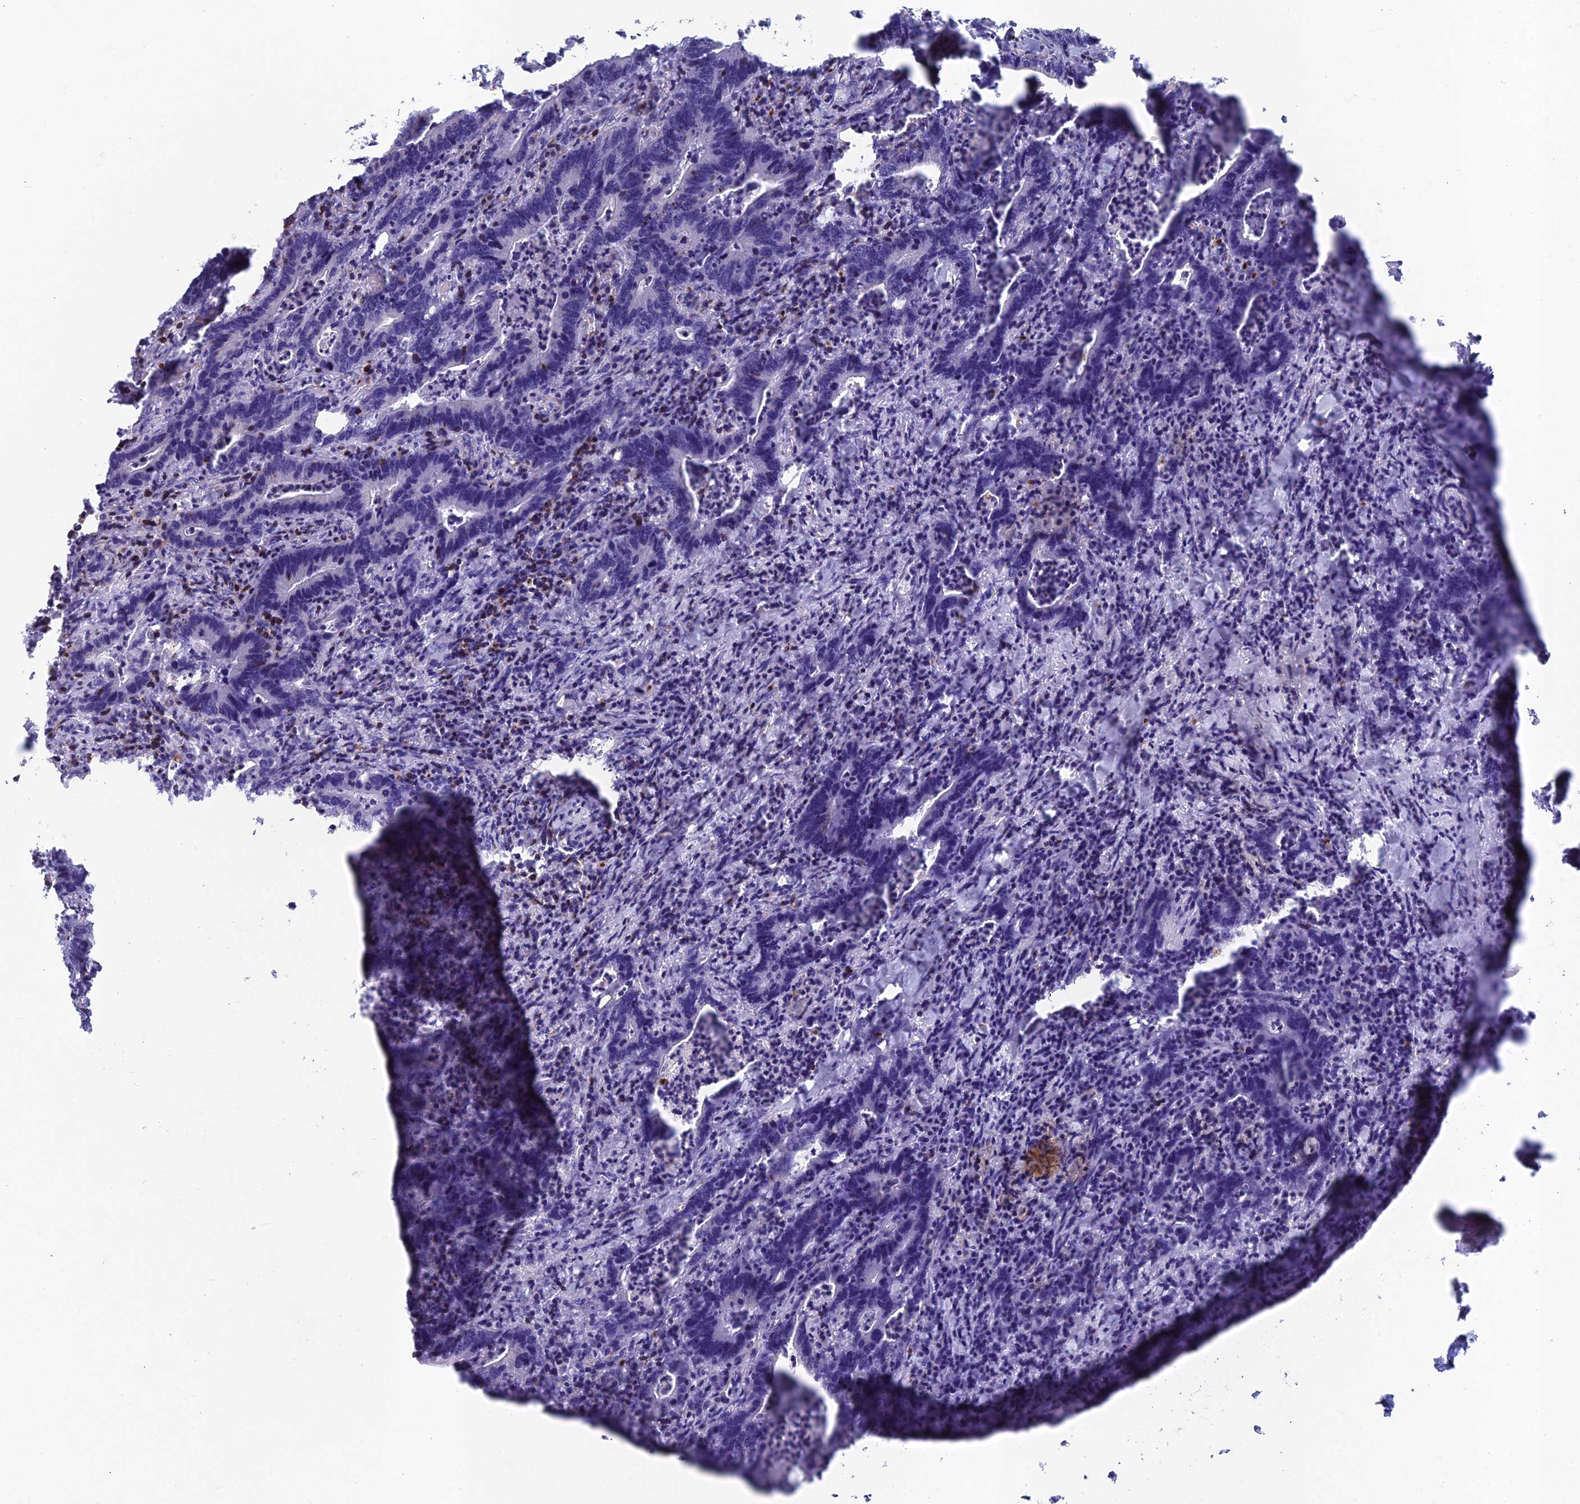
{"staining": {"intensity": "negative", "quantity": "none", "location": "none"}, "tissue": "colorectal cancer", "cell_type": "Tumor cells", "image_type": "cancer", "snomed": [{"axis": "morphology", "description": "Adenocarcinoma, NOS"}, {"axis": "topography", "description": "Colon"}], "caption": "Tumor cells are negative for protein expression in human adenocarcinoma (colorectal).", "gene": "ABI3BP", "patient": {"sex": "female", "age": 75}}